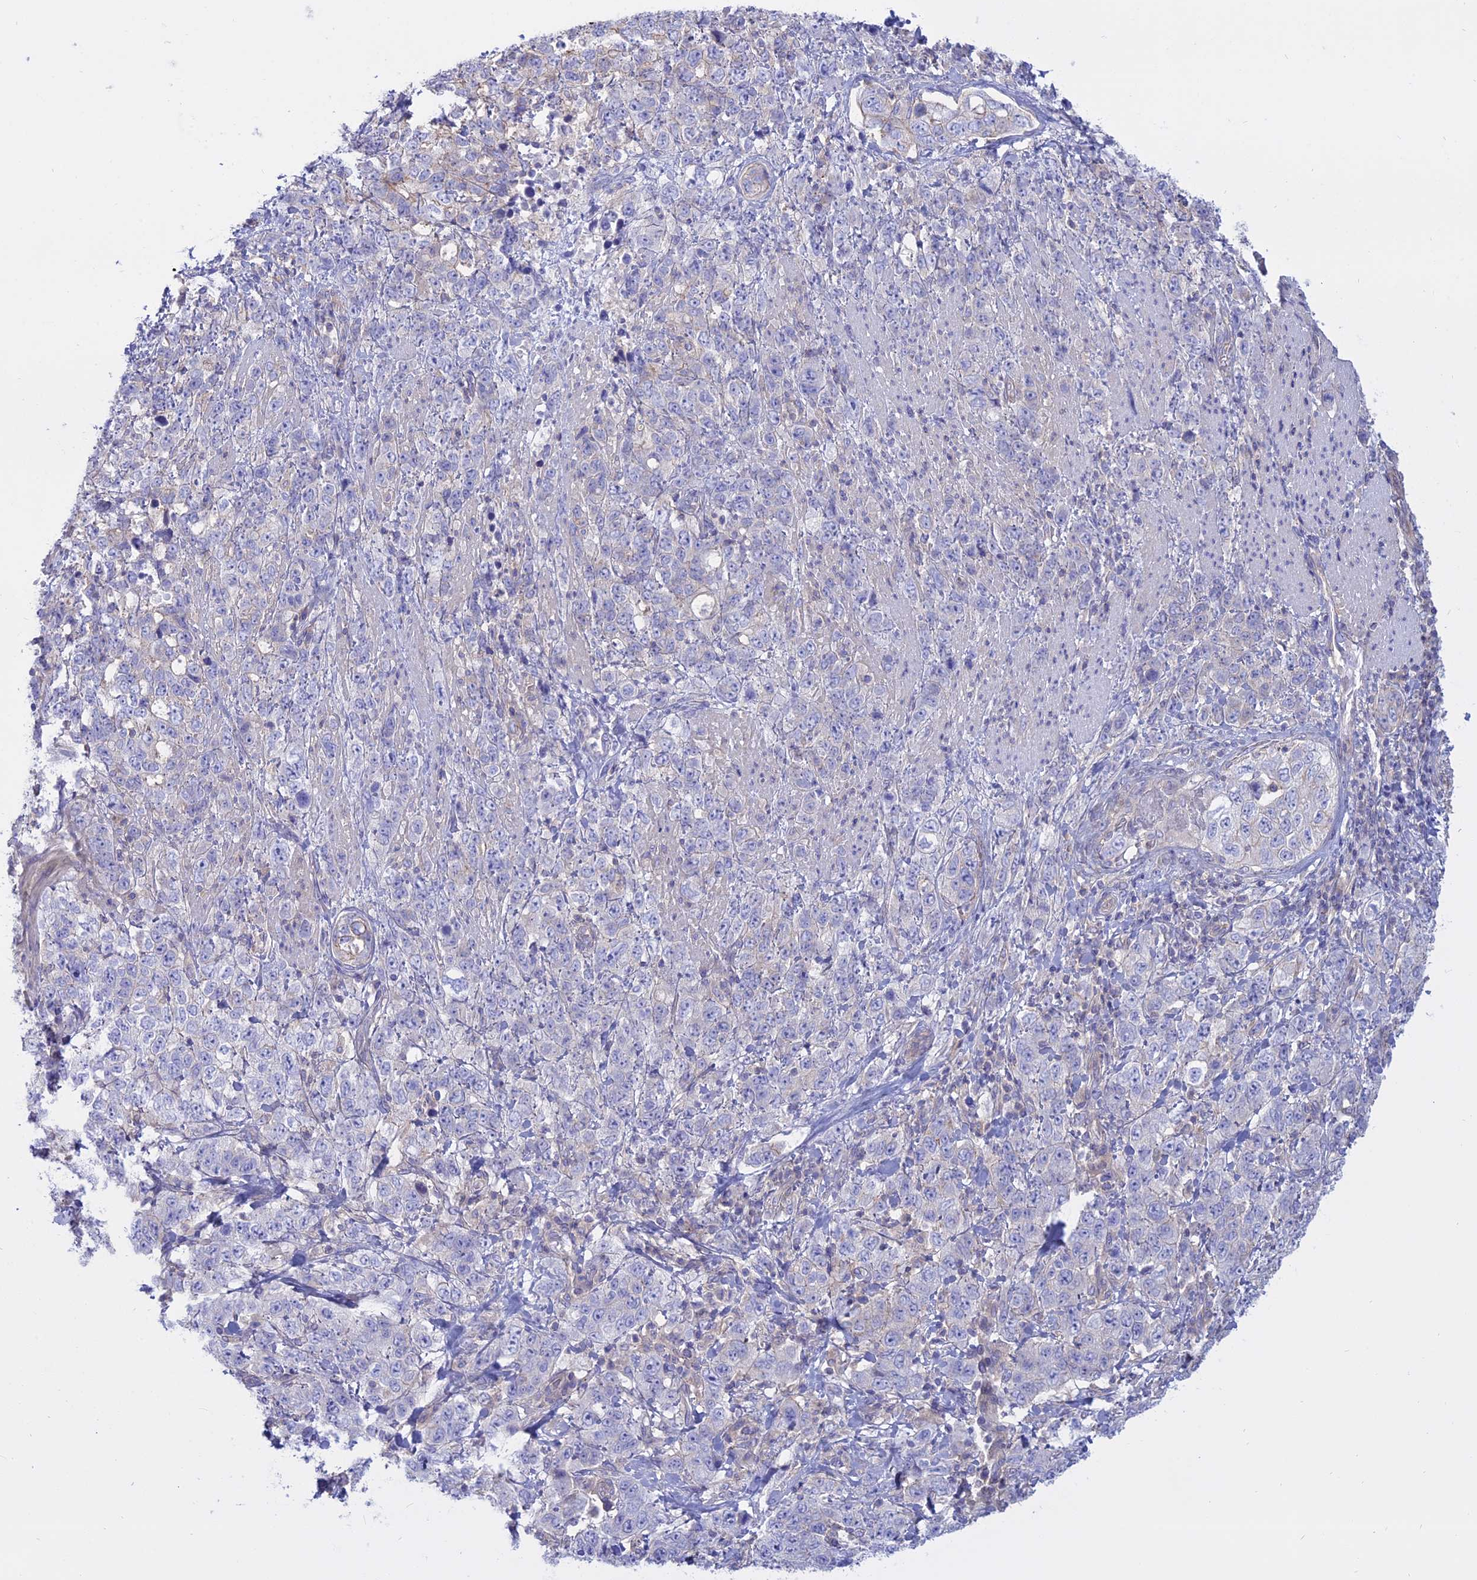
{"staining": {"intensity": "negative", "quantity": "none", "location": "none"}, "tissue": "stomach cancer", "cell_type": "Tumor cells", "image_type": "cancer", "snomed": [{"axis": "morphology", "description": "Adenocarcinoma, NOS"}, {"axis": "topography", "description": "Stomach"}], "caption": "A micrograph of stomach adenocarcinoma stained for a protein exhibits no brown staining in tumor cells. Brightfield microscopy of immunohistochemistry (IHC) stained with DAB (brown) and hematoxylin (blue), captured at high magnification.", "gene": "AHCYL1", "patient": {"sex": "male", "age": 48}}